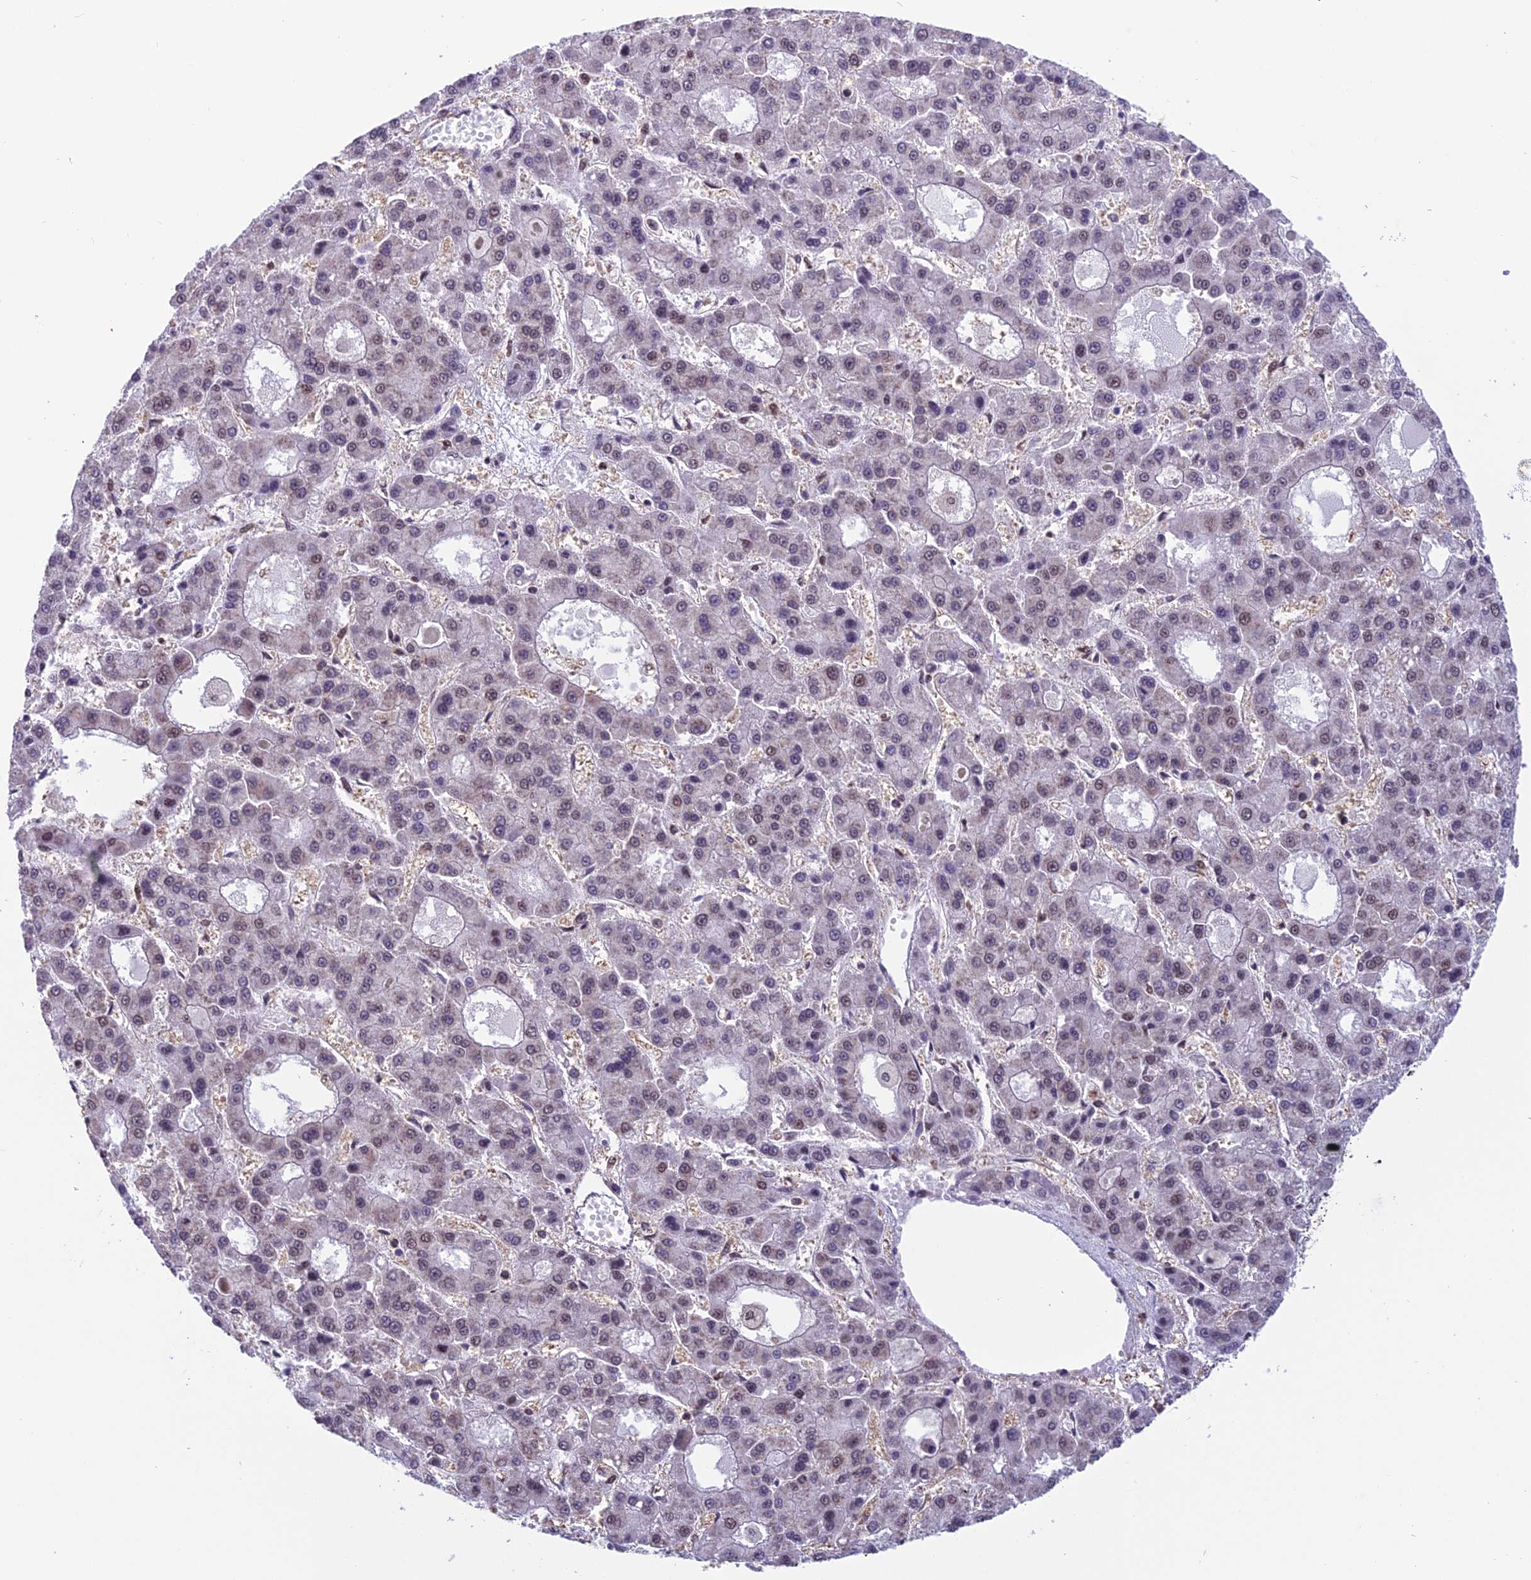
{"staining": {"intensity": "moderate", "quantity": "<25%", "location": "nuclear"}, "tissue": "liver cancer", "cell_type": "Tumor cells", "image_type": "cancer", "snomed": [{"axis": "morphology", "description": "Carcinoma, Hepatocellular, NOS"}, {"axis": "topography", "description": "Liver"}], "caption": "The photomicrograph displays a brown stain indicating the presence of a protein in the nuclear of tumor cells in hepatocellular carcinoma (liver).", "gene": "MIS12", "patient": {"sex": "male", "age": 70}}